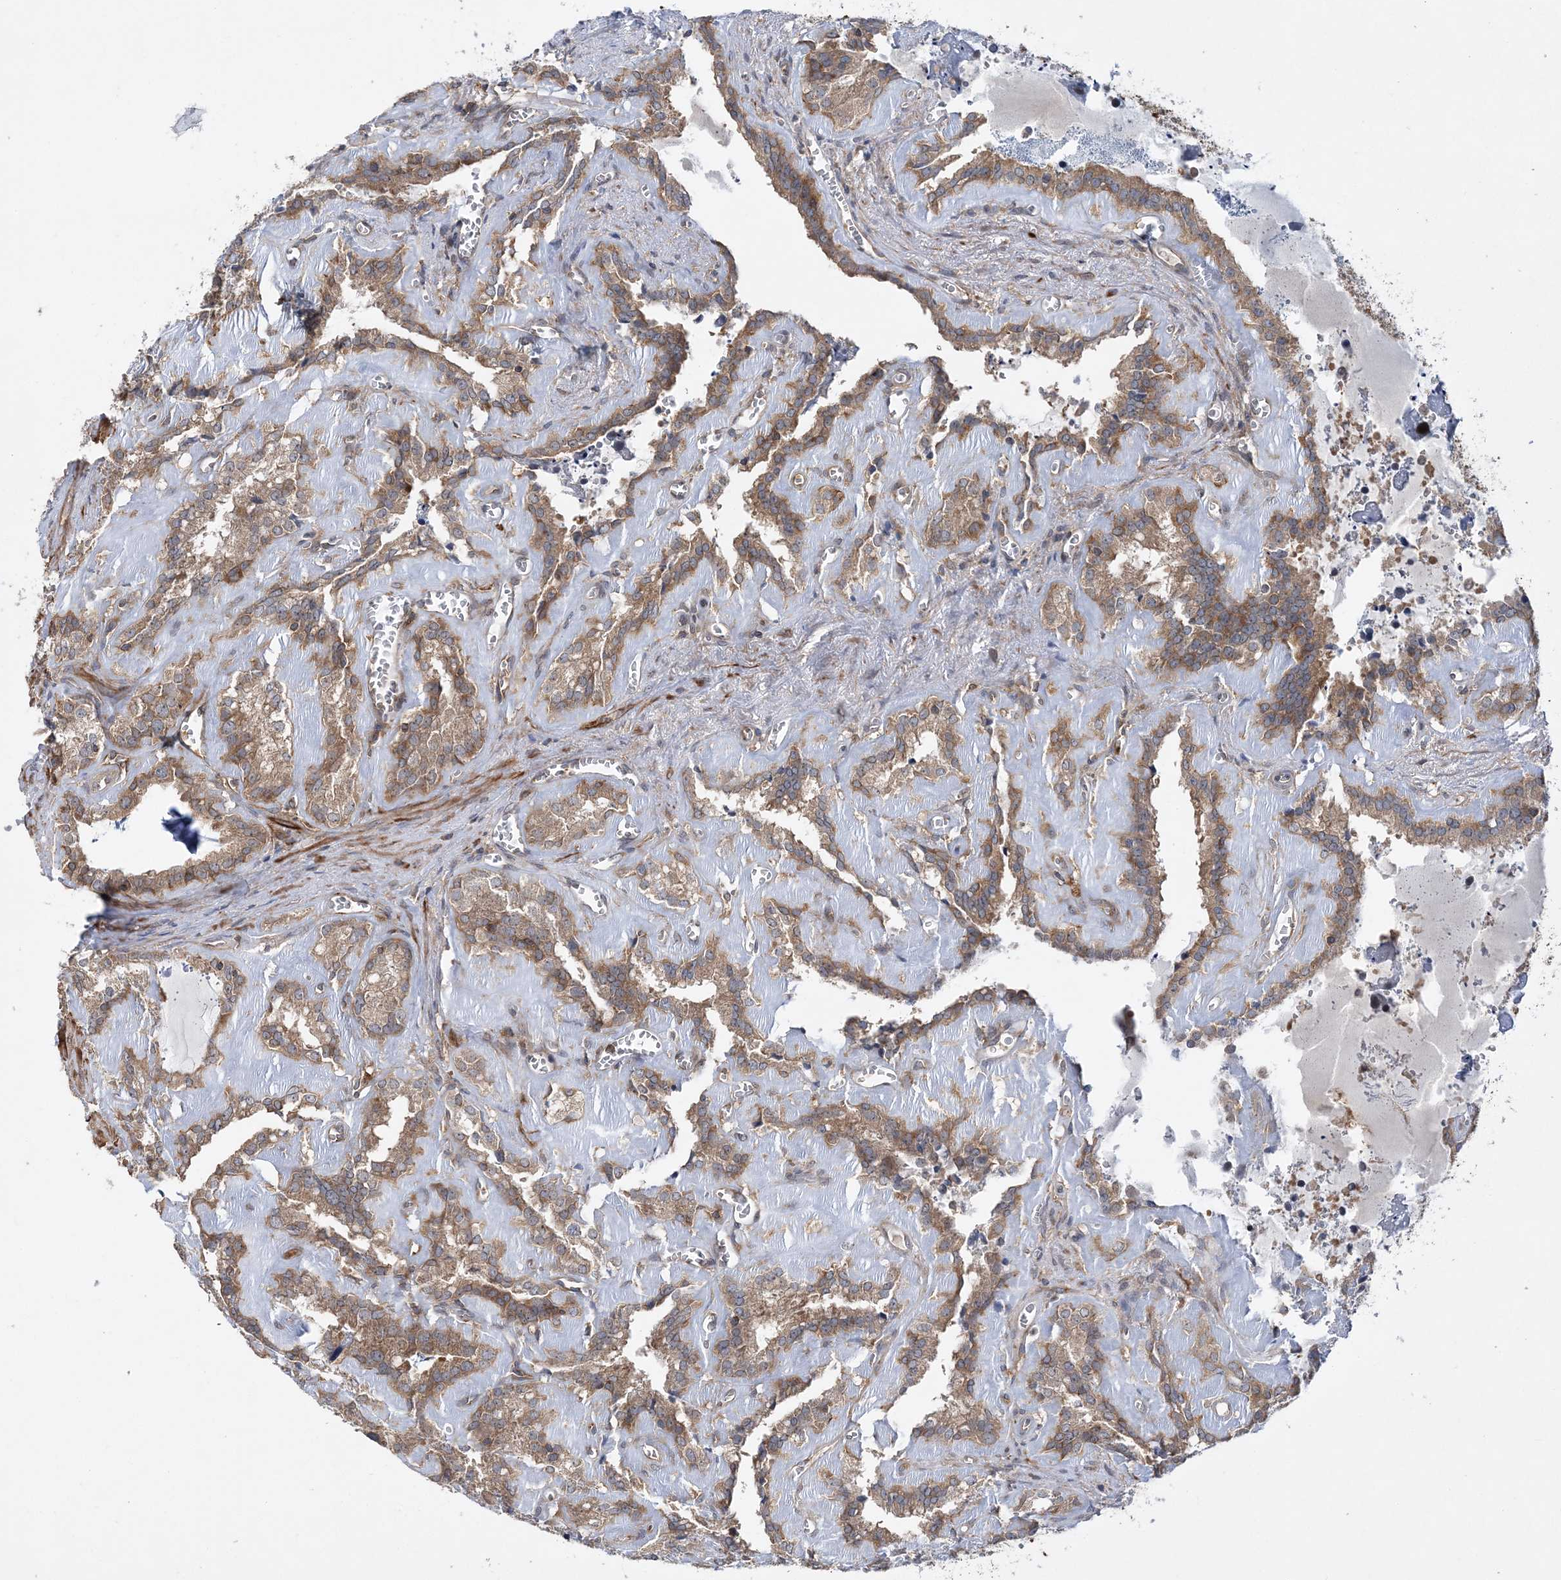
{"staining": {"intensity": "moderate", "quantity": ">75%", "location": "cytoplasmic/membranous"}, "tissue": "seminal vesicle", "cell_type": "Glandular cells", "image_type": "normal", "snomed": [{"axis": "morphology", "description": "Normal tissue, NOS"}, {"axis": "topography", "description": "Prostate"}, {"axis": "topography", "description": "Seminal veicle"}], "caption": "An image of human seminal vesicle stained for a protein exhibits moderate cytoplasmic/membranous brown staining in glandular cells. Nuclei are stained in blue.", "gene": "ACAP2", "patient": {"sex": "male", "age": 59}}